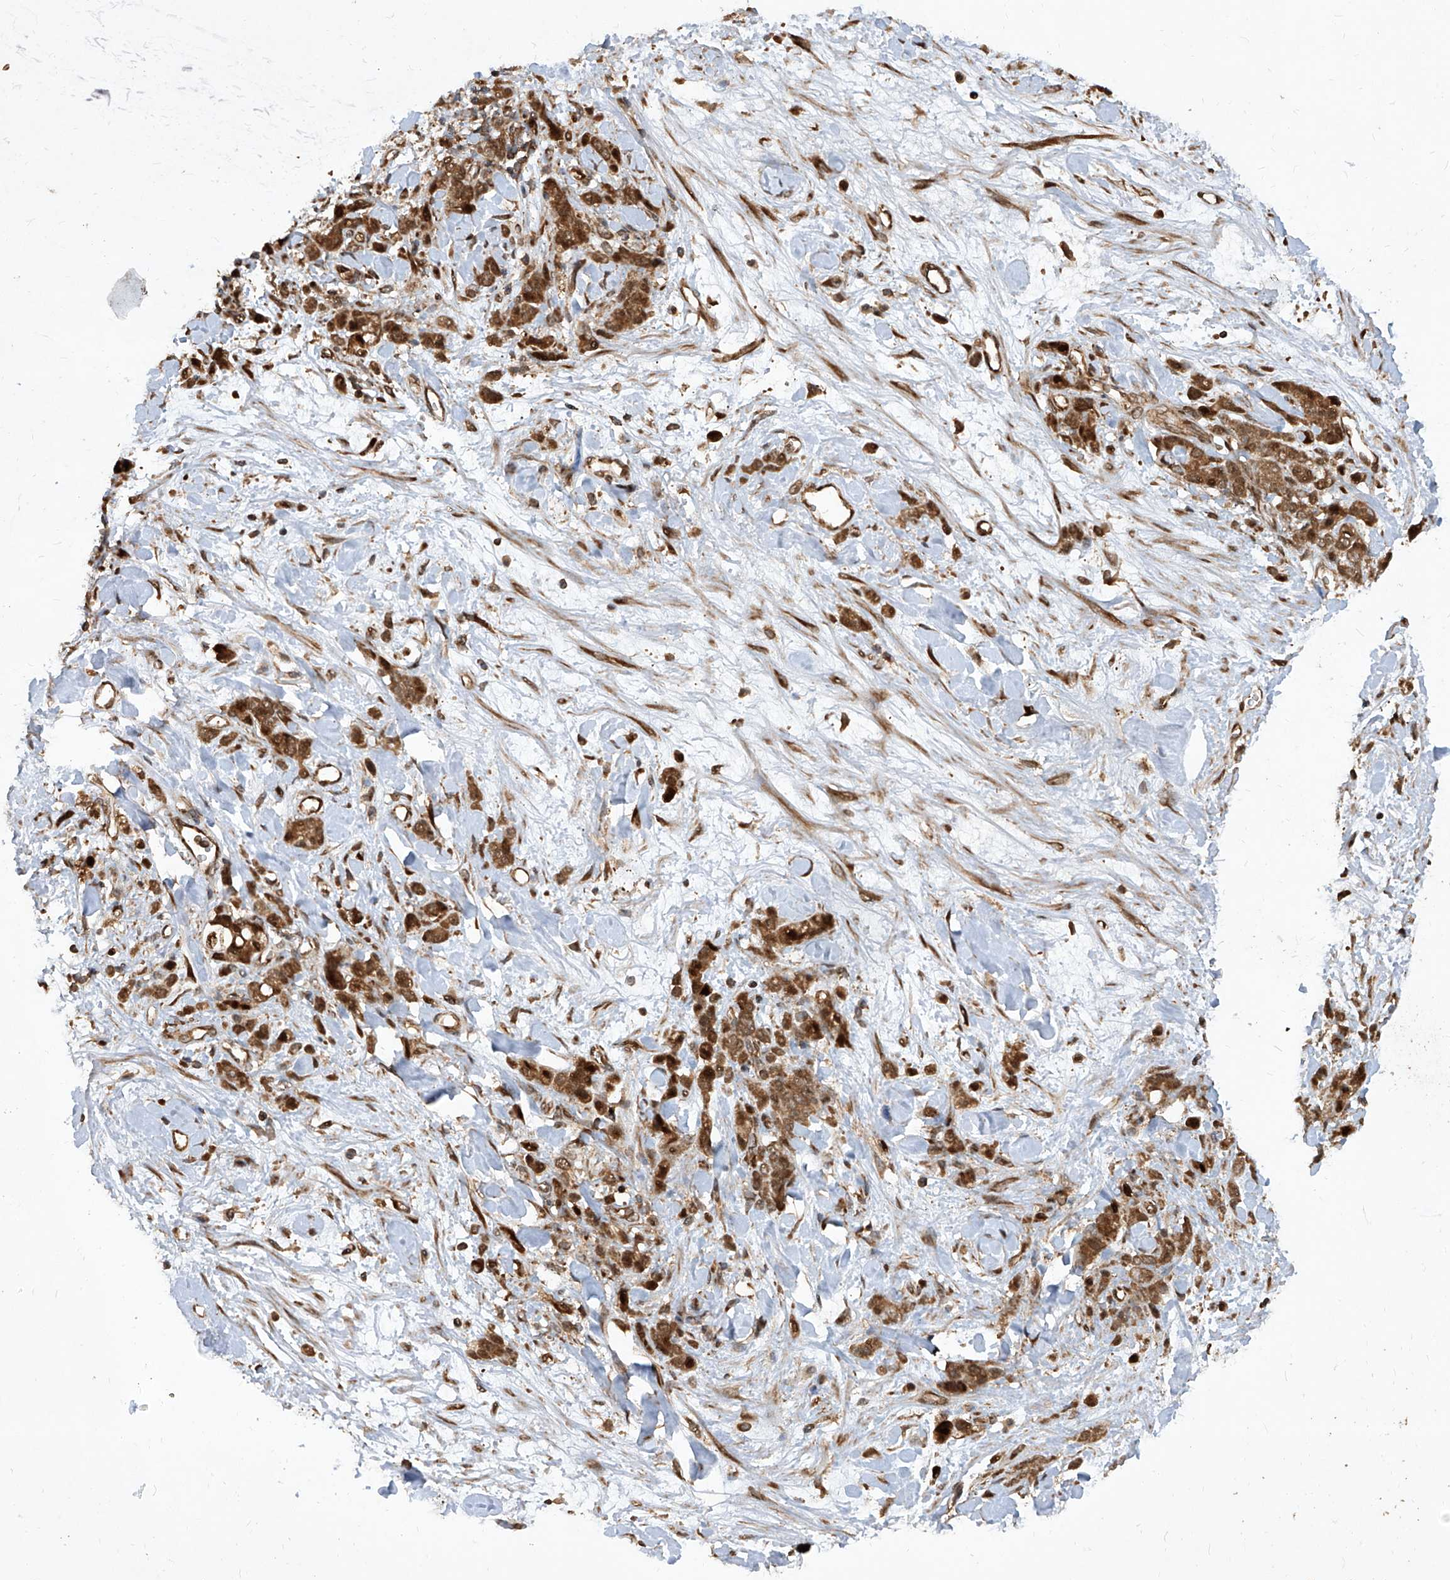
{"staining": {"intensity": "strong", "quantity": ">75%", "location": "cytoplasmic/membranous,nuclear"}, "tissue": "stomach cancer", "cell_type": "Tumor cells", "image_type": "cancer", "snomed": [{"axis": "morphology", "description": "Normal tissue, NOS"}, {"axis": "morphology", "description": "Adenocarcinoma, NOS"}, {"axis": "topography", "description": "Stomach"}], "caption": "A brown stain shows strong cytoplasmic/membranous and nuclear staining of a protein in human adenocarcinoma (stomach) tumor cells.", "gene": "MAGED2", "patient": {"sex": "male", "age": 82}}